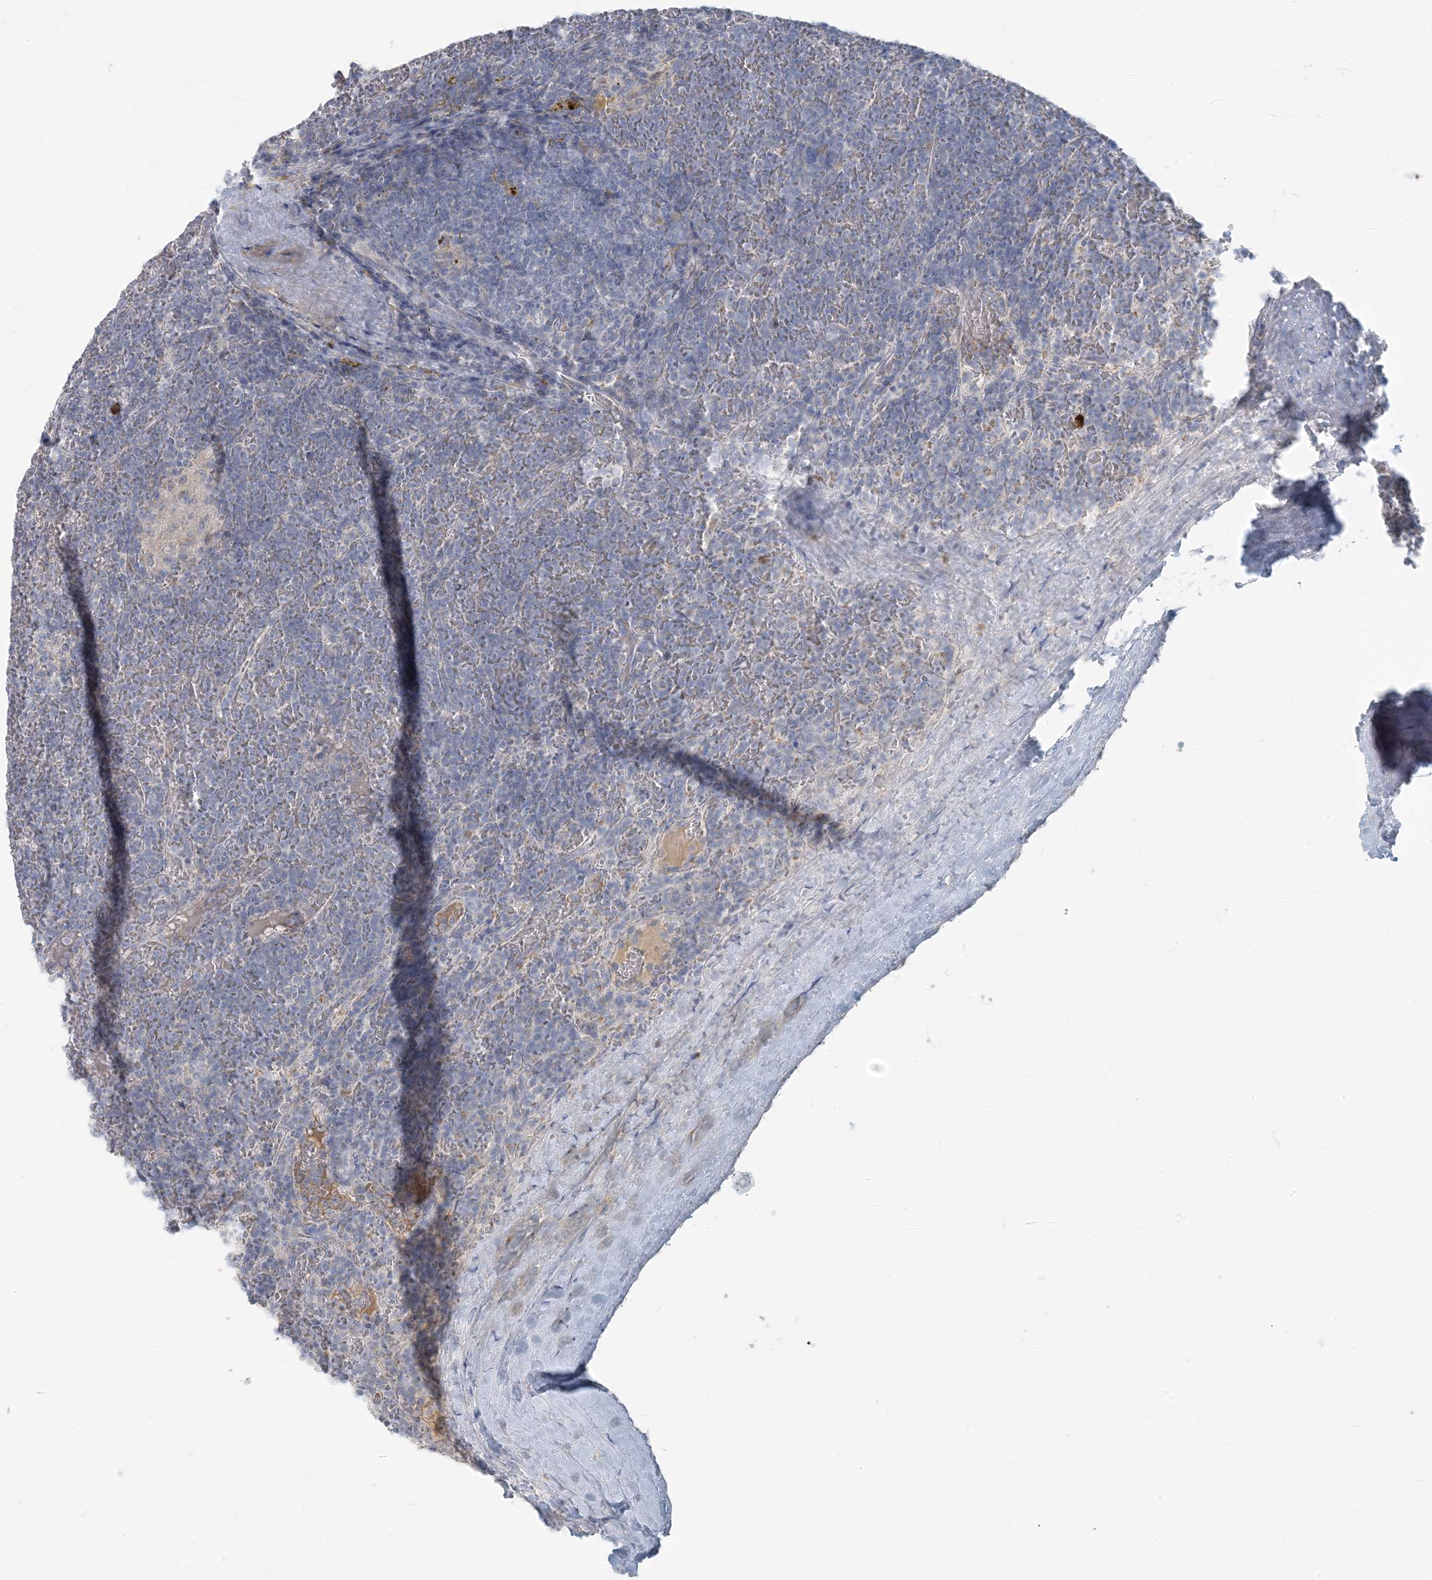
{"staining": {"intensity": "negative", "quantity": "none", "location": "none"}, "tissue": "lymphoma", "cell_type": "Tumor cells", "image_type": "cancer", "snomed": [{"axis": "morphology", "description": "Malignant lymphoma, non-Hodgkin's type, Low grade"}, {"axis": "topography", "description": "Spleen"}], "caption": "Tumor cells show no significant expression in malignant lymphoma, non-Hodgkin's type (low-grade).", "gene": "SCML1", "patient": {"sex": "female", "age": 19}}